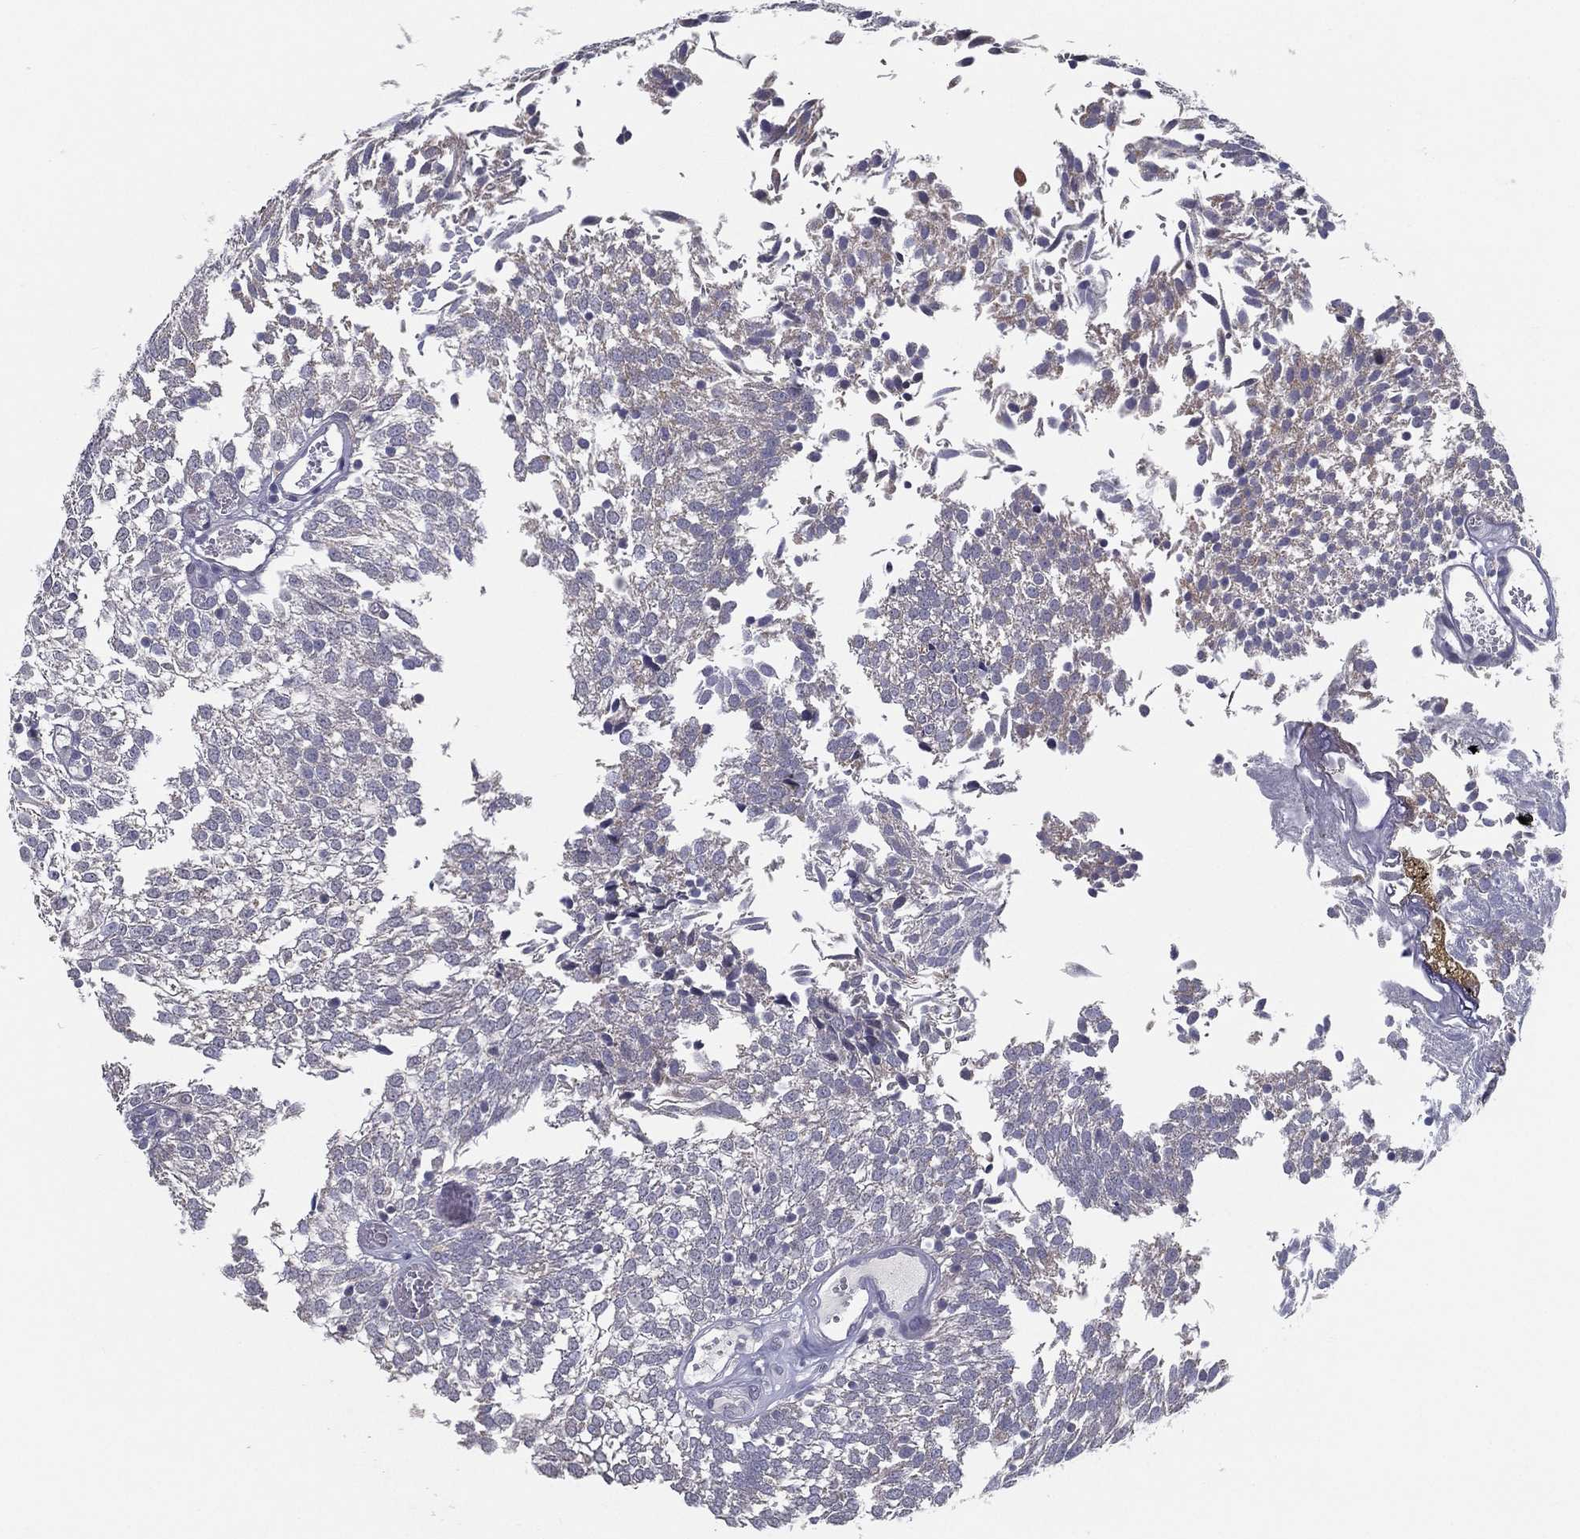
{"staining": {"intensity": "negative", "quantity": "none", "location": "none"}, "tissue": "urothelial cancer", "cell_type": "Tumor cells", "image_type": "cancer", "snomed": [{"axis": "morphology", "description": "Urothelial carcinoma, Low grade"}, {"axis": "topography", "description": "Urinary bladder"}], "caption": "This is a histopathology image of IHC staining of urothelial cancer, which shows no expression in tumor cells.", "gene": "PCSK1", "patient": {"sex": "male", "age": 52}}